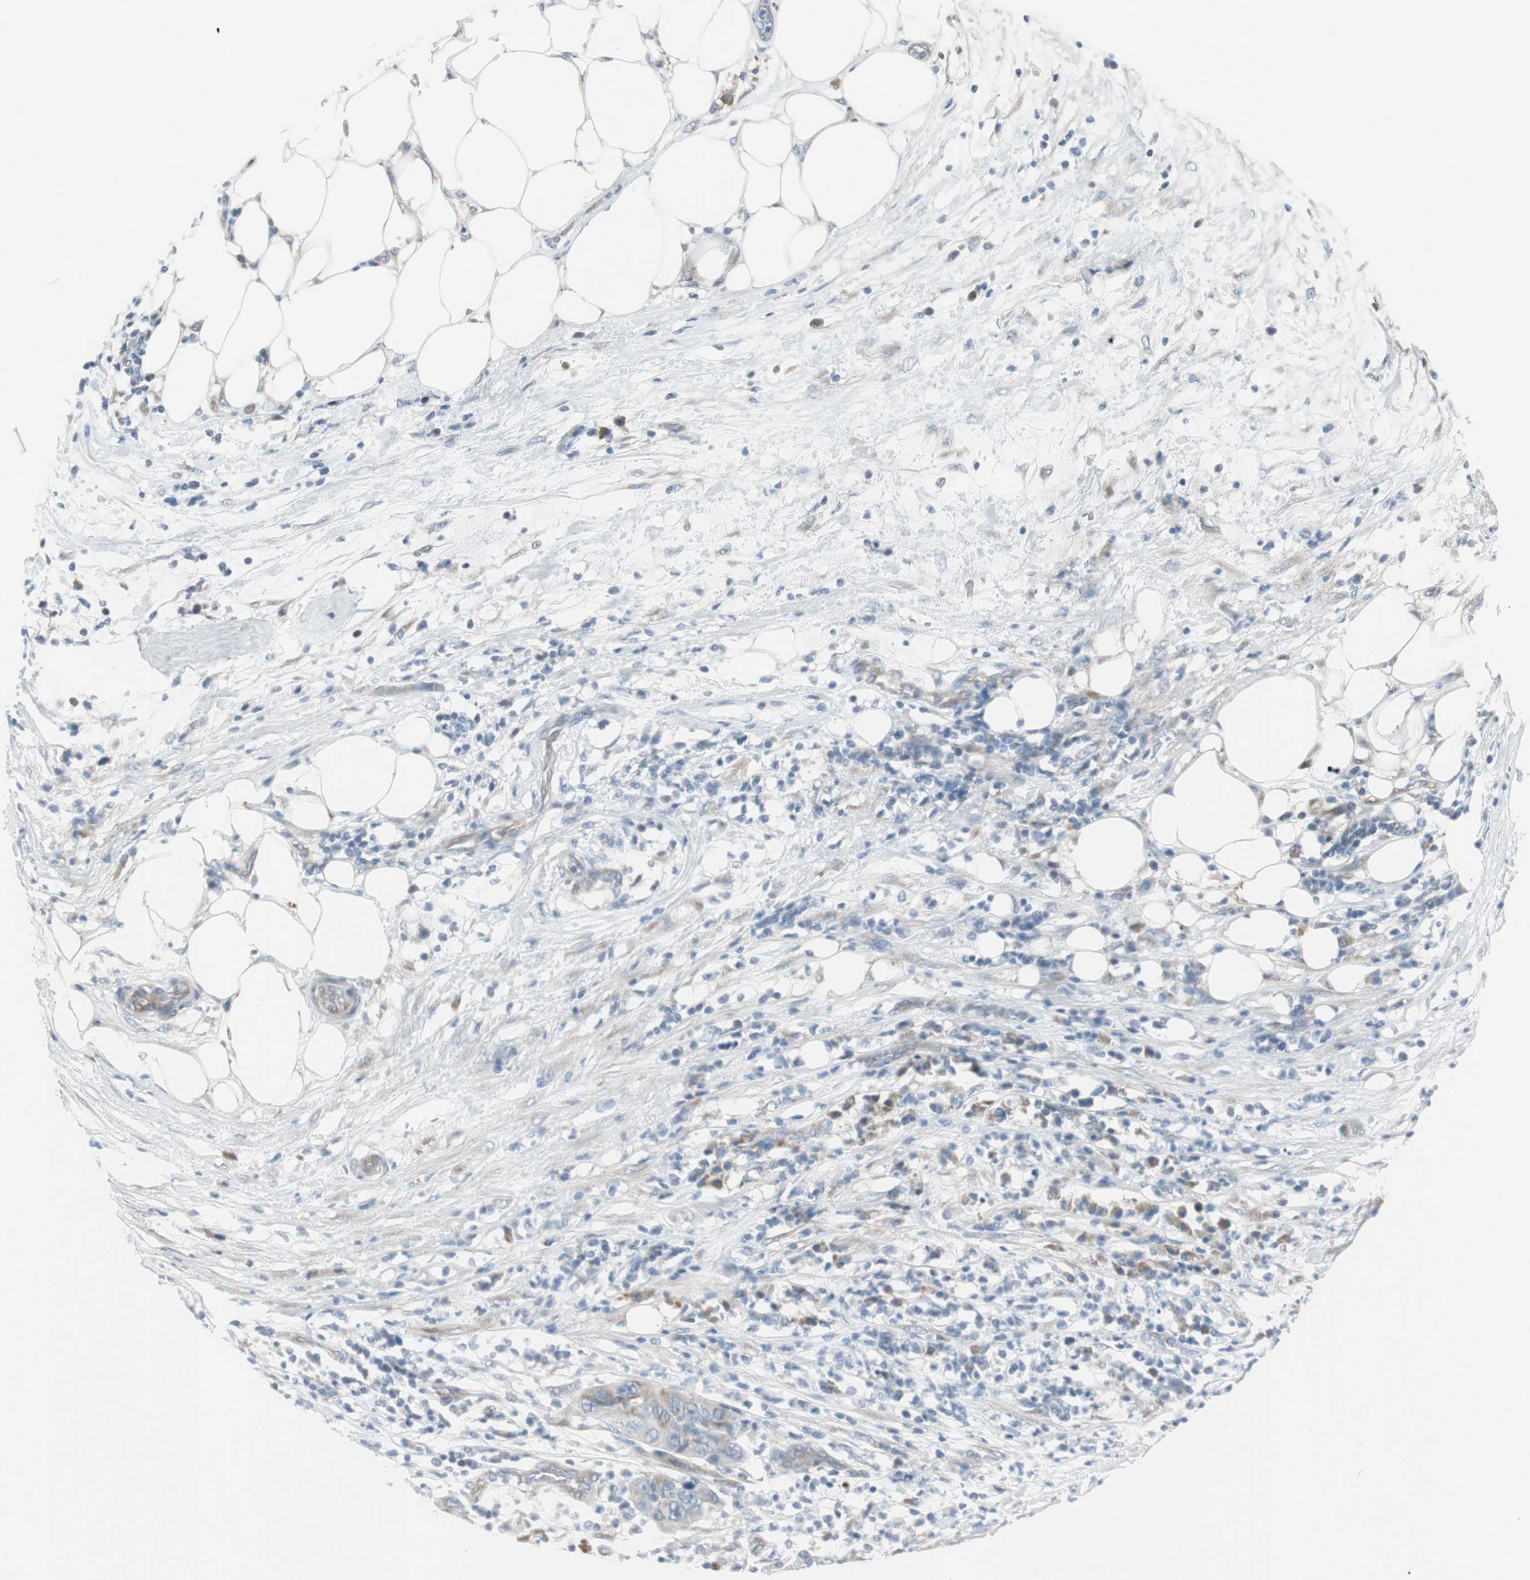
{"staining": {"intensity": "moderate", "quantity": "<25%", "location": "cytoplasmic/membranous"}, "tissue": "pancreatic cancer", "cell_type": "Tumor cells", "image_type": "cancer", "snomed": [{"axis": "morphology", "description": "Adenocarcinoma, NOS"}, {"axis": "topography", "description": "Pancreas"}], "caption": "Moderate cytoplasmic/membranous protein staining is seen in approximately <25% of tumor cells in pancreatic cancer (adenocarcinoma).", "gene": "PIGR", "patient": {"sex": "female", "age": 78}}